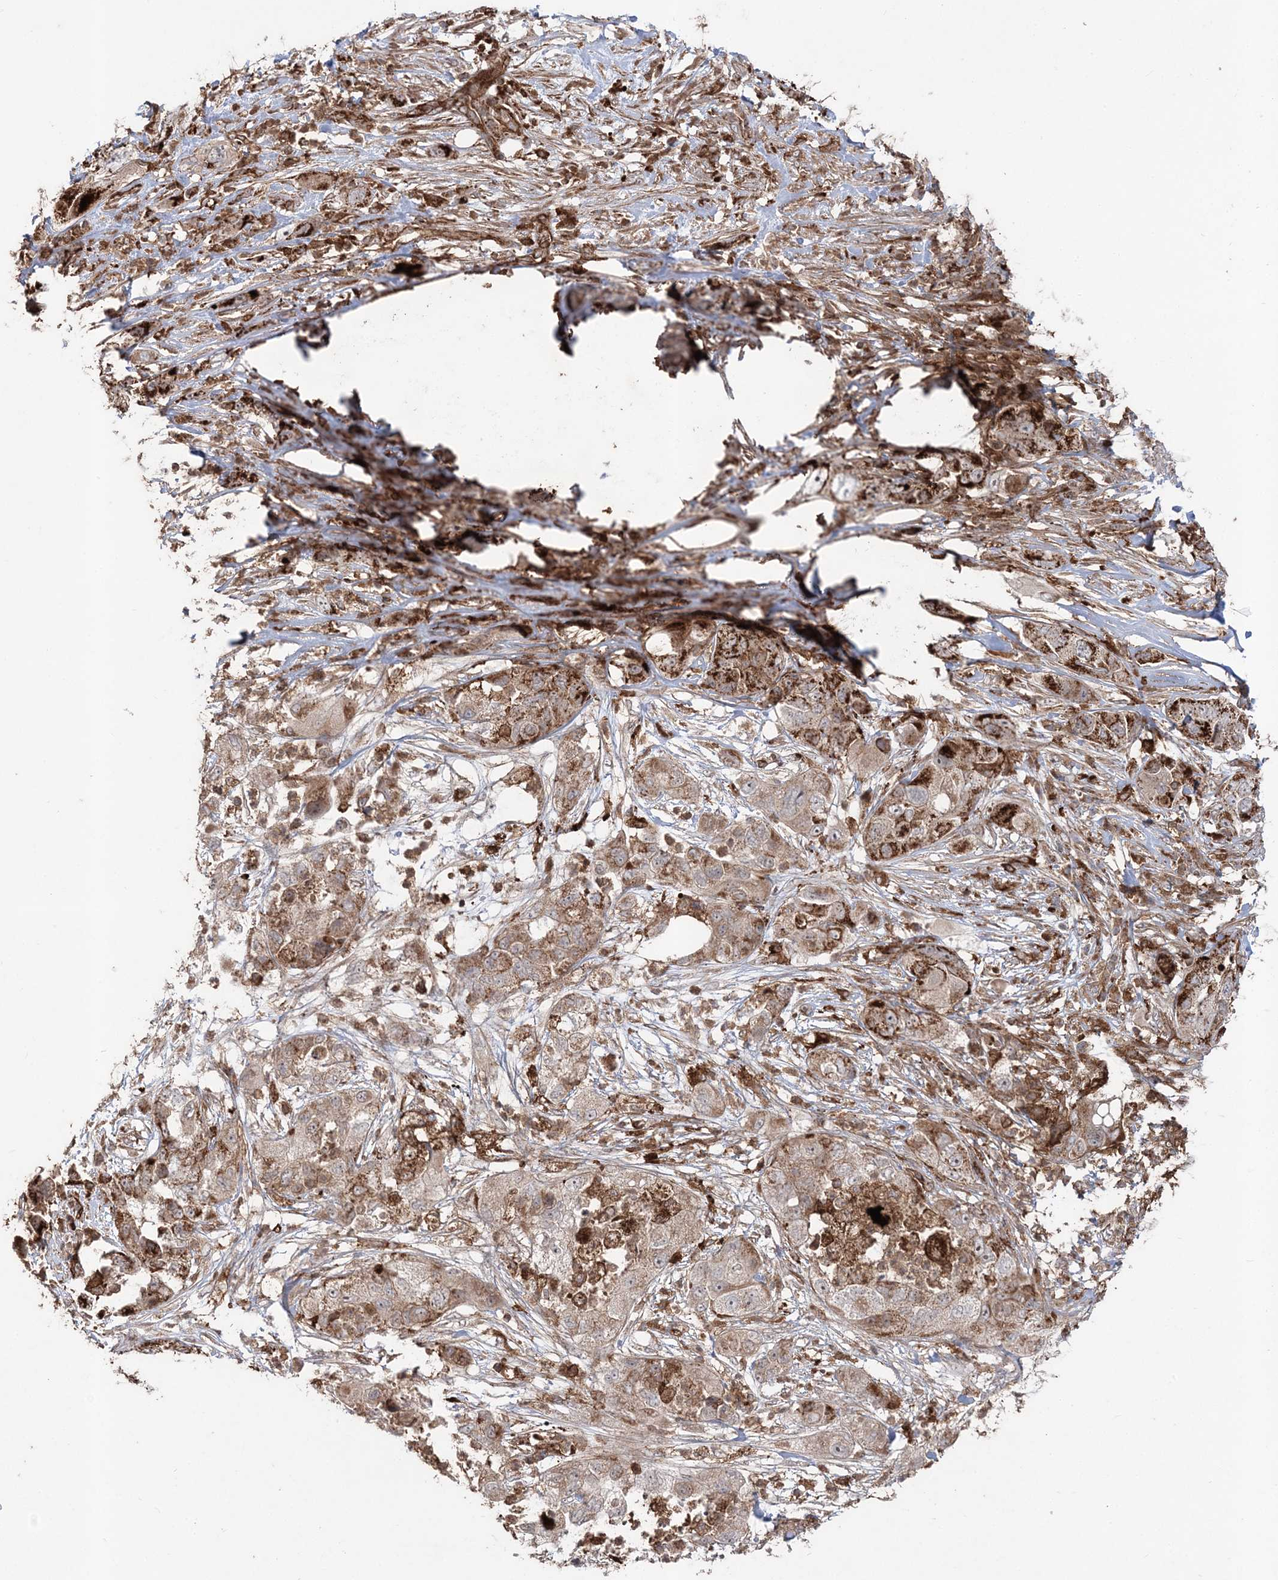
{"staining": {"intensity": "moderate", "quantity": ">75%", "location": "cytoplasmic/membranous"}, "tissue": "pancreatic cancer", "cell_type": "Tumor cells", "image_type": "cancer", "snomed": [{"axis": "morphology", "description": "Adenocarcinoma, NOS"}, {"axis": "topography", "description": "Pancreas"}], "caption": "The histopathology image displays staining of pancreatic cancer (adenocarcinoma), revealing moderate cytoplasmic/membranous protein expression (brown color) within tumor cells.", "gene": "LRPPRC", "patient": {"sex": "female", "age": 78}}